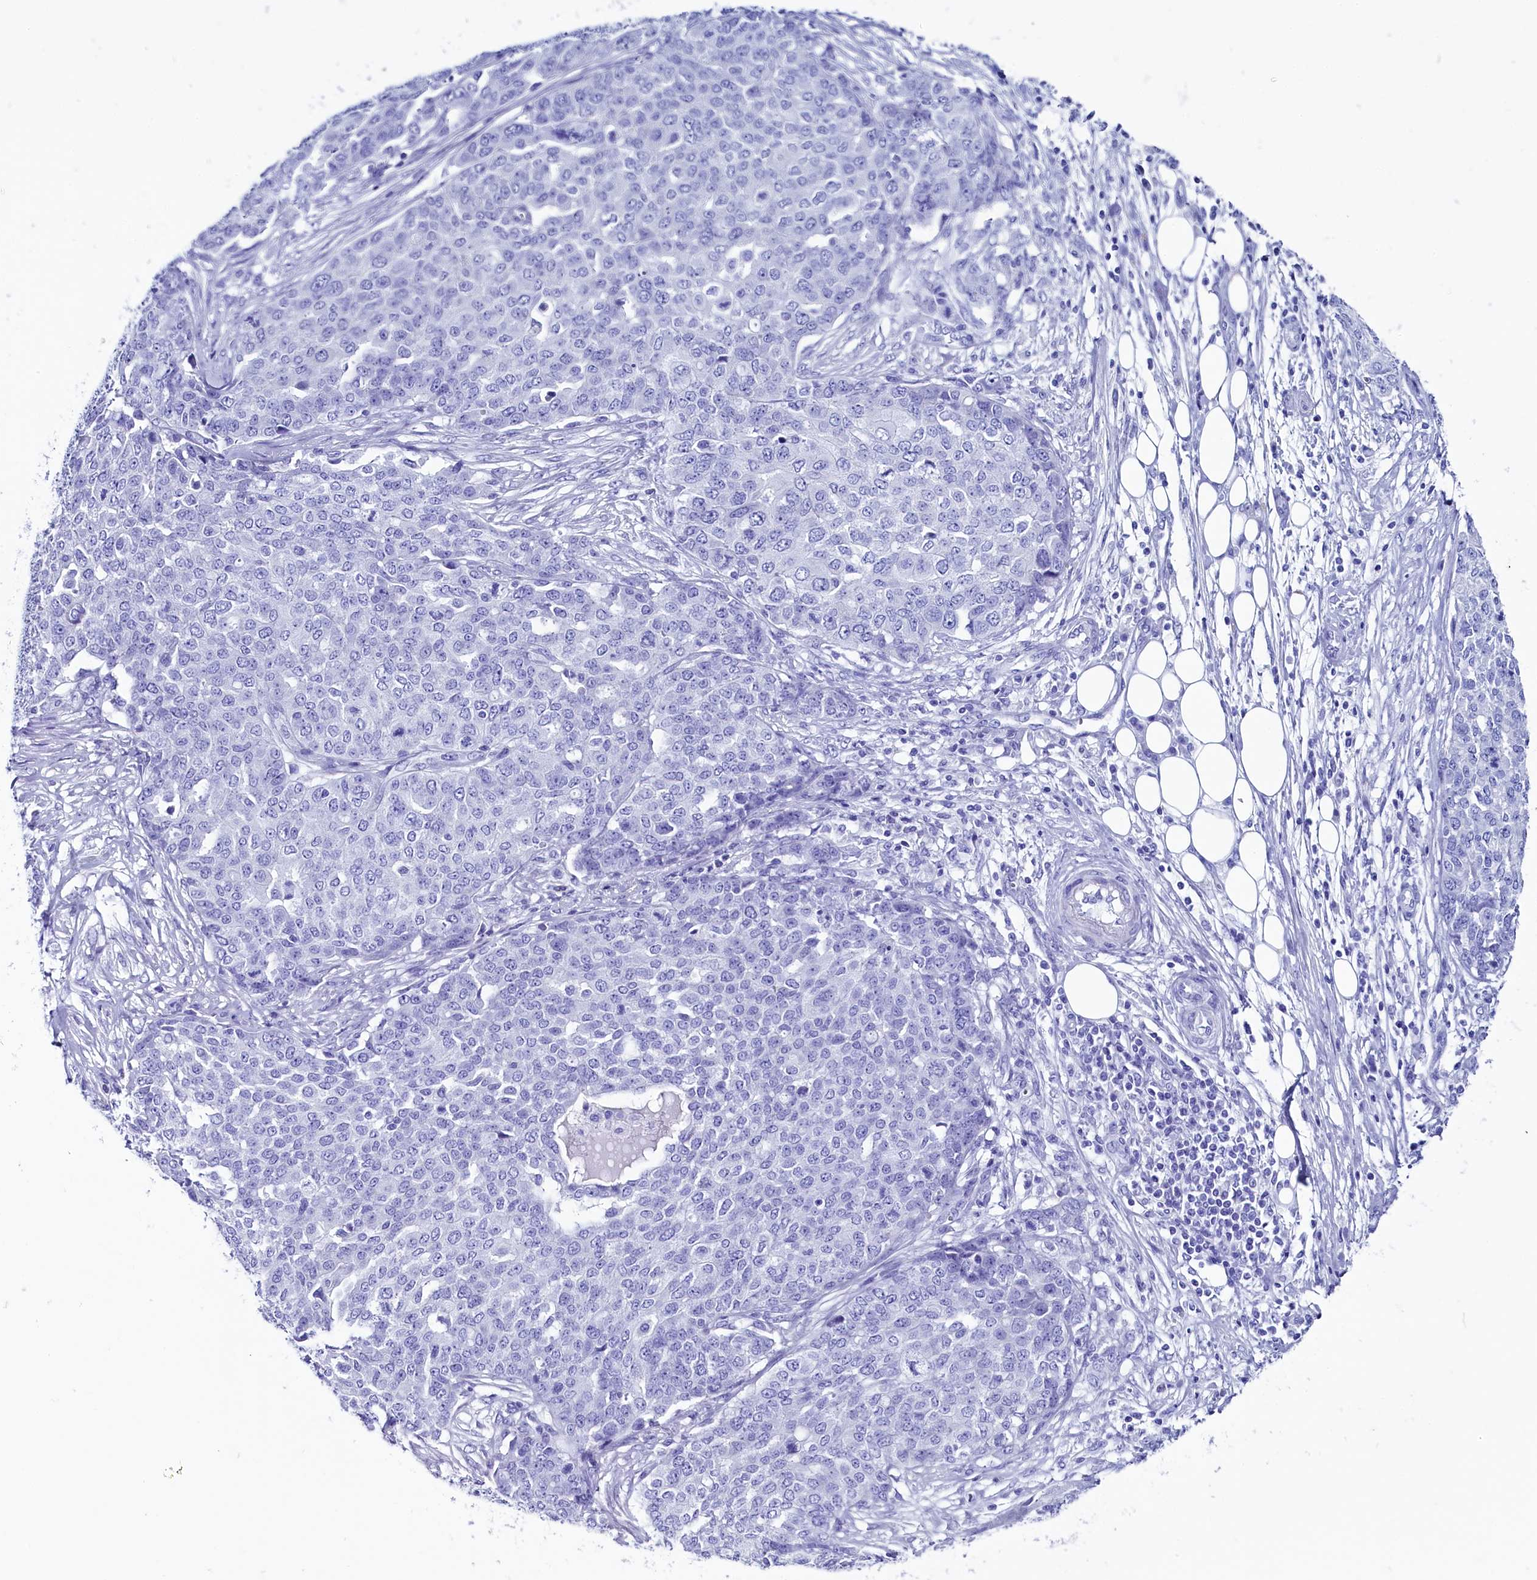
{"staining": {"intensity": "negative", "quantity": "none", "location": "none"}, "tissue": "ovarian cancer", "cell_type": "Tumor cells", "image_type": "cancer", "snomed": [{"axis": "morphology", "description": "Cystadenocarcinoma, serous, NOS"}, {"axis": "topography", "description": "Soft tissue"}, {"axis": "topography", "description": "Ovary"}], "caption": "Immunohistochemical staining of human ovarian cancer displays no significant expression in tumor cells. Brightfield microscopy of IHC stained with DAB (brown) and hematoxylin (blue), captured at high magnification.", "gene": "ANKRD29", "patient": {"sex": "female", "age": 57}}